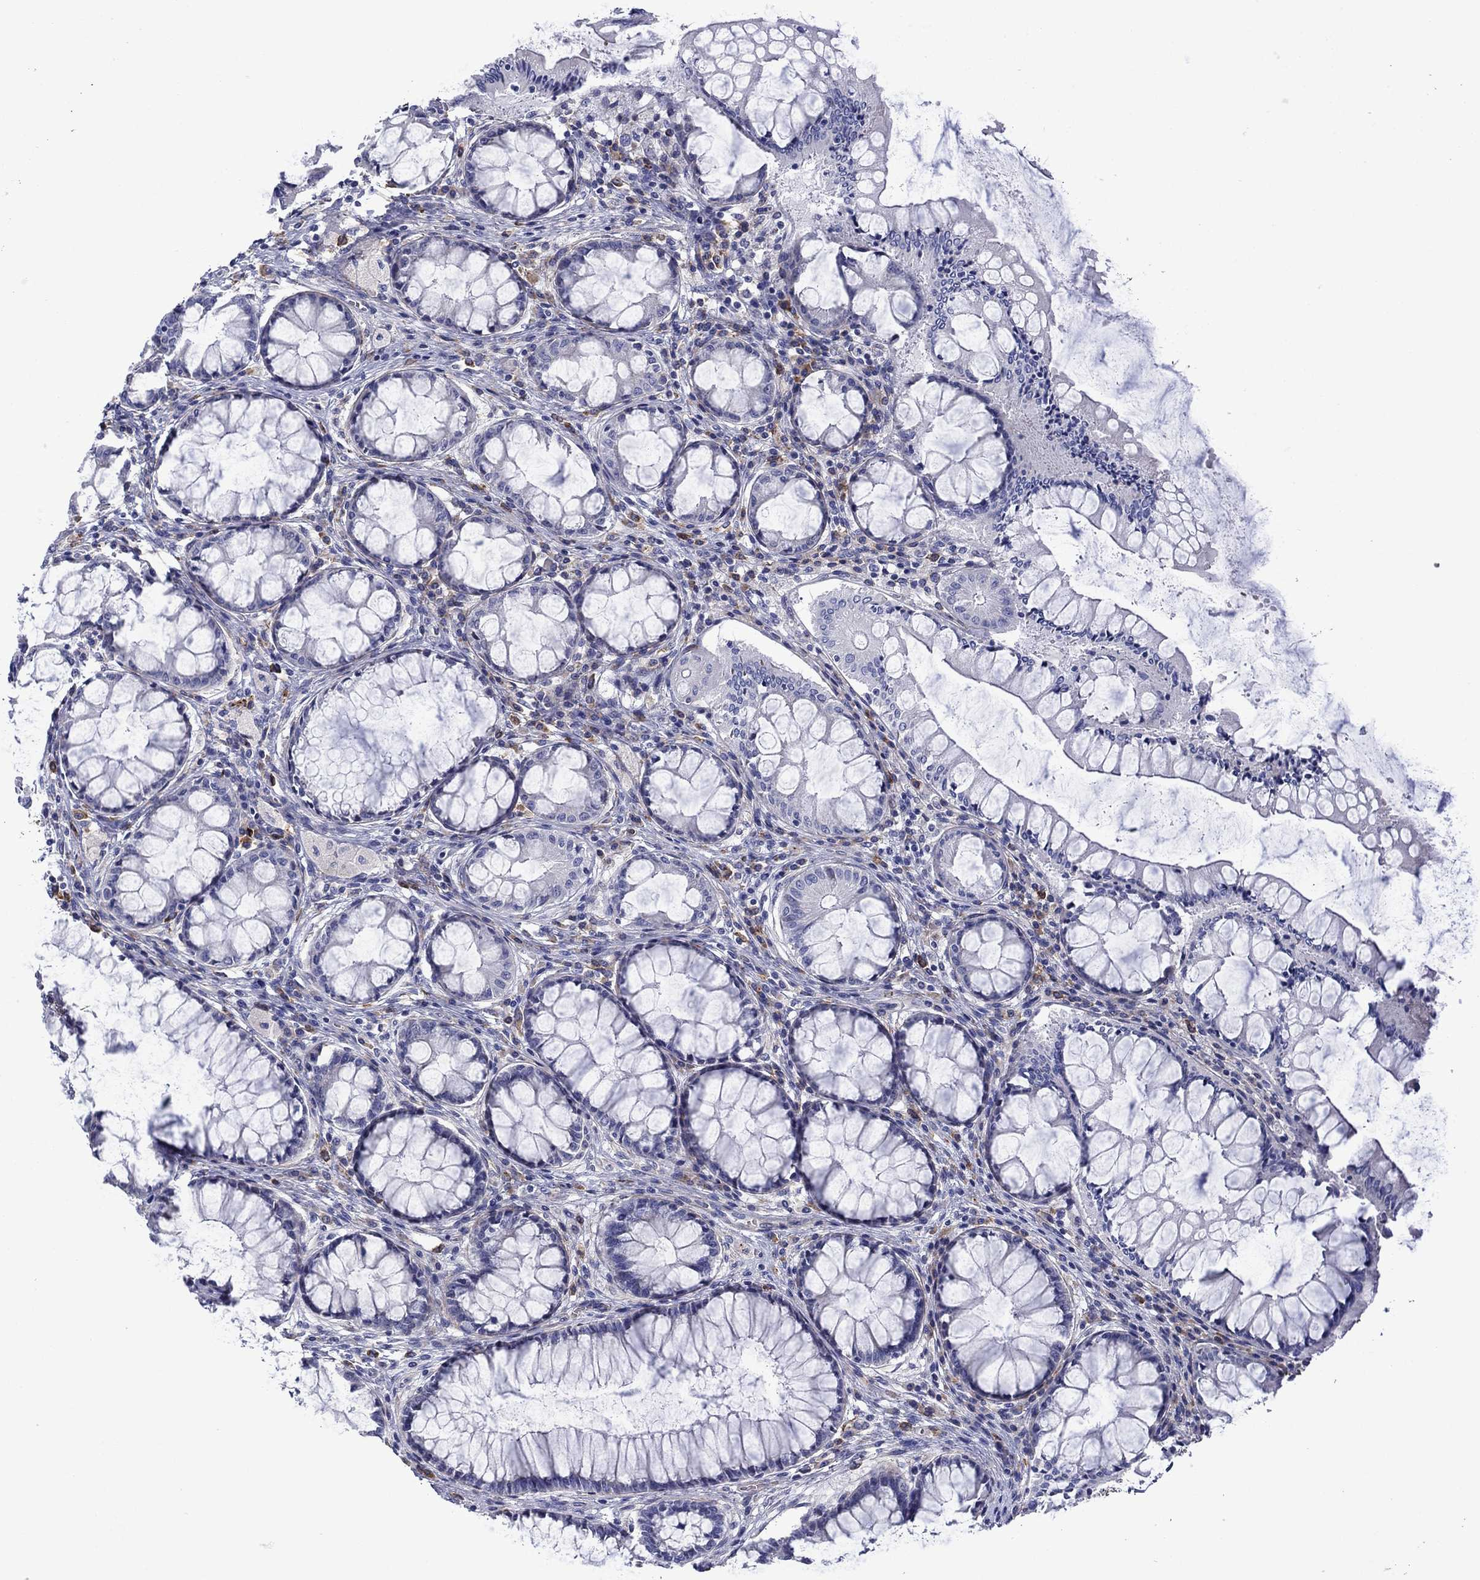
{"staining": {"intensity": "negative", "quantity": "none", "location": "none"}, "tissue": "colon", "cell_type": "Endothelial cells", "image_type": "normal", "snomed": [{"axis": "morphology", "description": "Normal tissue, NOS"}, {"axis": "topography", "description": "Colon"}], "caption": "The image exhibits no staining of endothelial cells in normal colon. The staining was performed using DAB (3,3'-diaminobenzidine) to visualize the protein expression in brown, while the nuclei were stained in blue with hematoxylin (Magnification: 20x).", "gene": "HSPG2", "patient": {"sex": "female", "age": 65}}